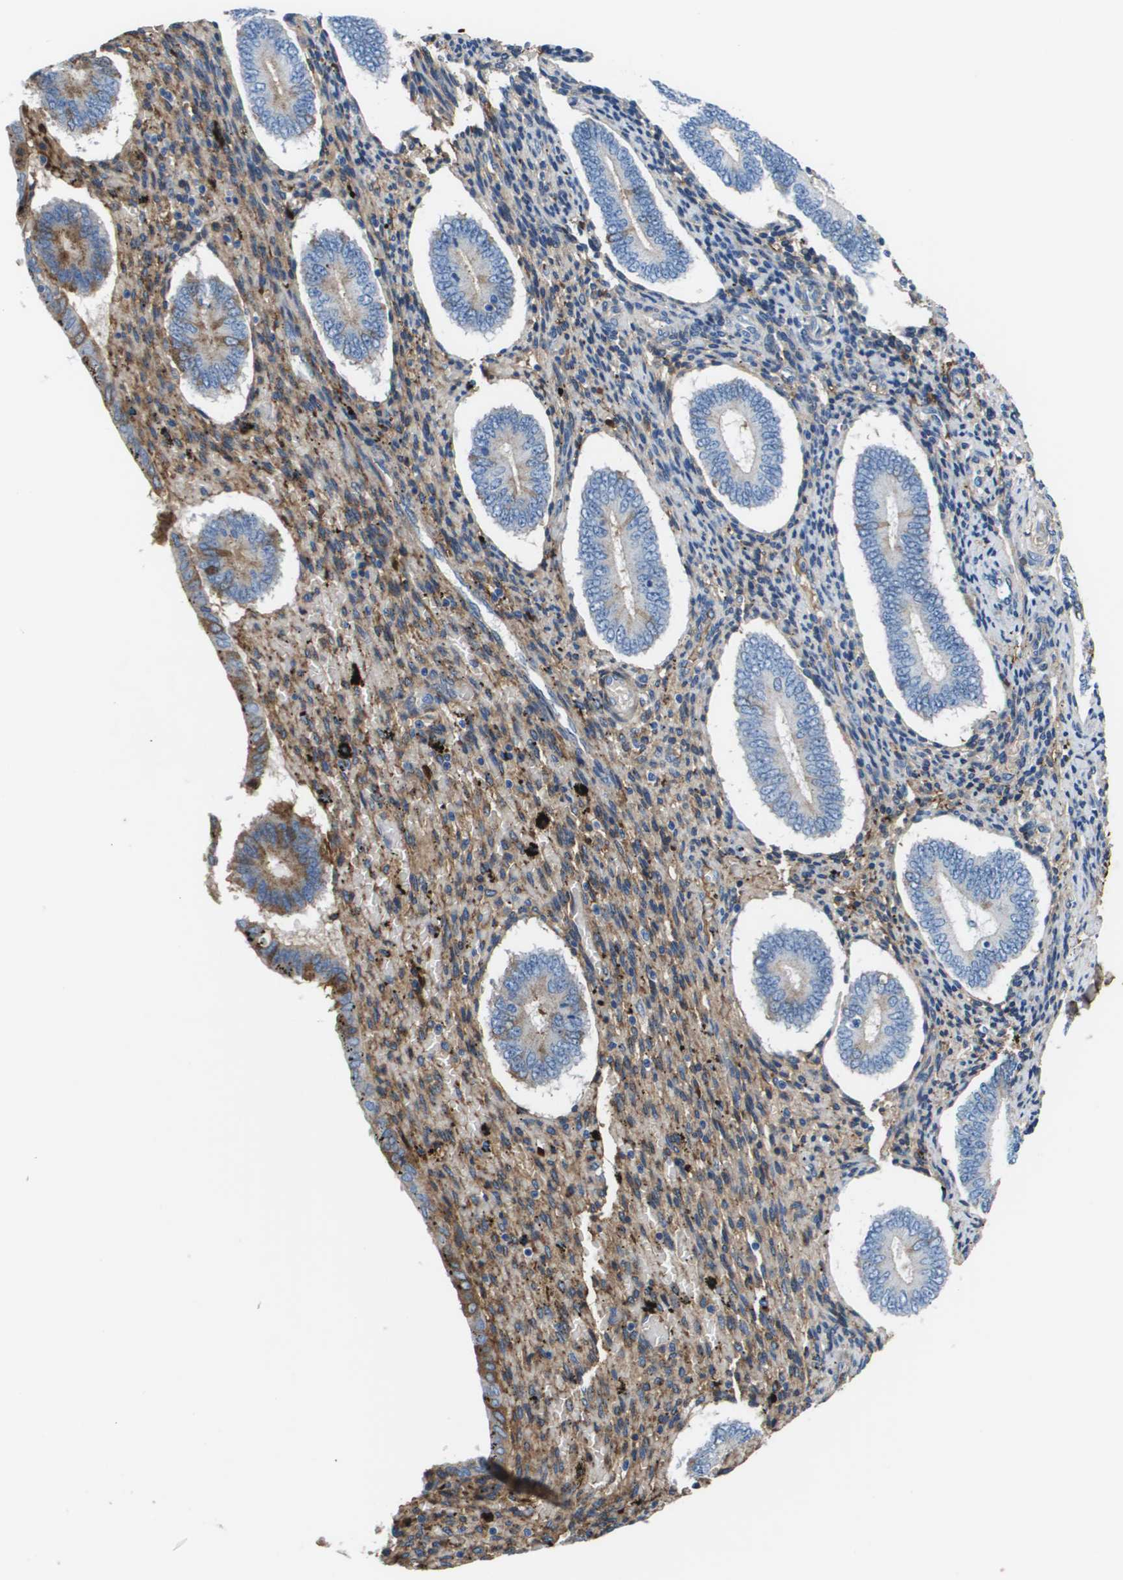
{"staining": {"intensity": "weak", "quantity": "25%-75%", "location": "cytoplasmic/membranous"}, "tissue": "endometrium", "cell_type": "Cells in endometrial stroma", "image_type": "normal", "snomed": [{"axis": "morphology", "description": "Normal tissue, NOS"}, {"axis": "topography", "description": "Endometrium"}], "caption": "Weak cytoplasmic/membranous protein expression is seen in about 25%-75% of cells in endometrial stroma in endometrium. (Brightfield microscopy of DAB IHC at high magnification).", "gene": "VTN", "patient": {"sex": "female", "age": 42}}